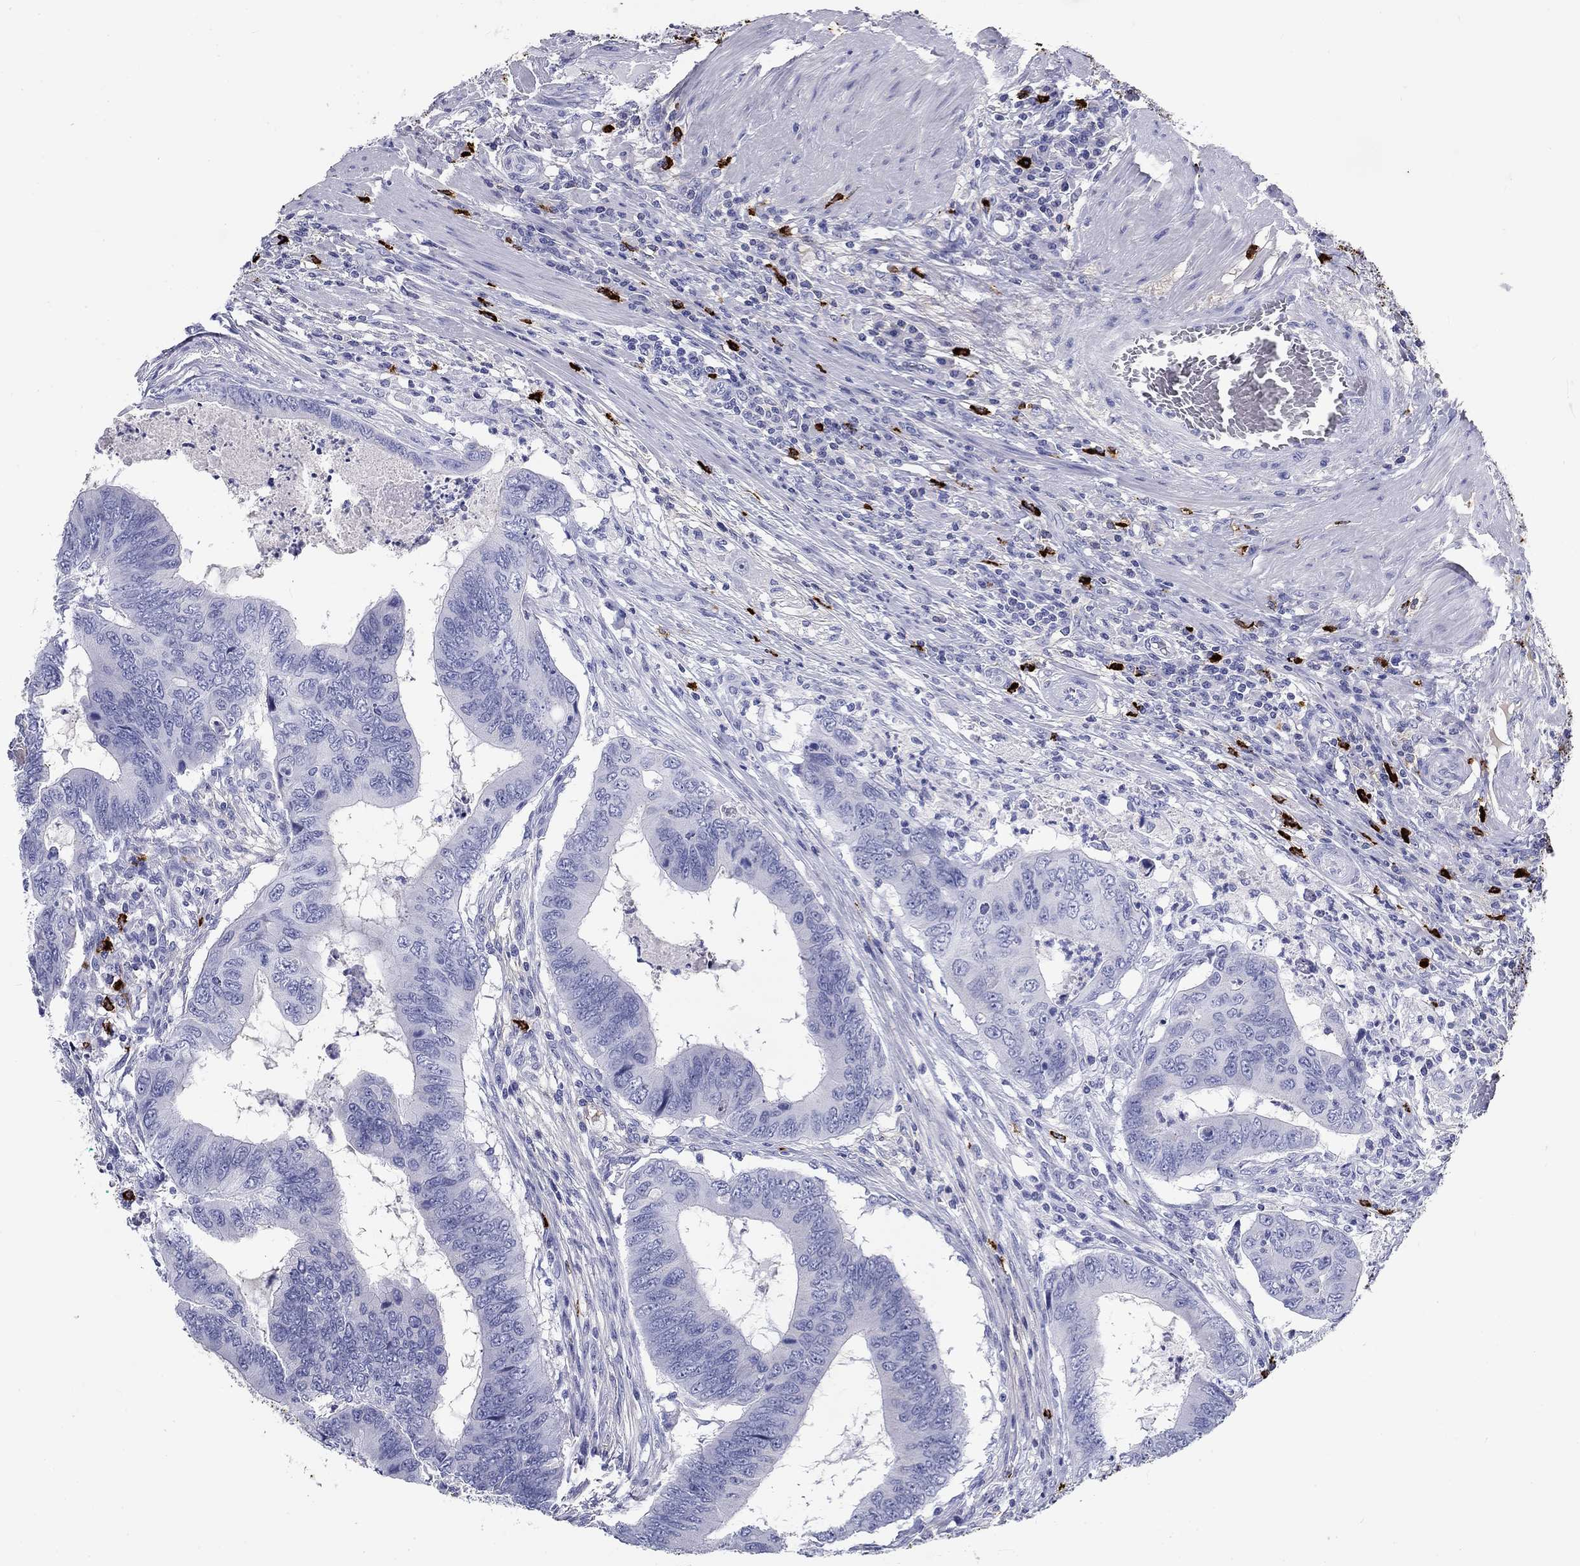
{"staining": {"intensity": "negative", "quantity": "none", "location": "none"}, "tissue": "colorectal cancer", "cell_type": "Tumor cells", "image_type": "cancer", "snomed": [{"axis": "morphology", "description": "Adenocarcinoma, NOS"}, {"axis": "topography", "description": "Colon"}], "caption": "Micrograph shows no significant protein expression in tumor cells of colorectal cancer (adenocarcinoma).", "gene": "CD40LG", "patient": {"sex": "male", "age": 53}}